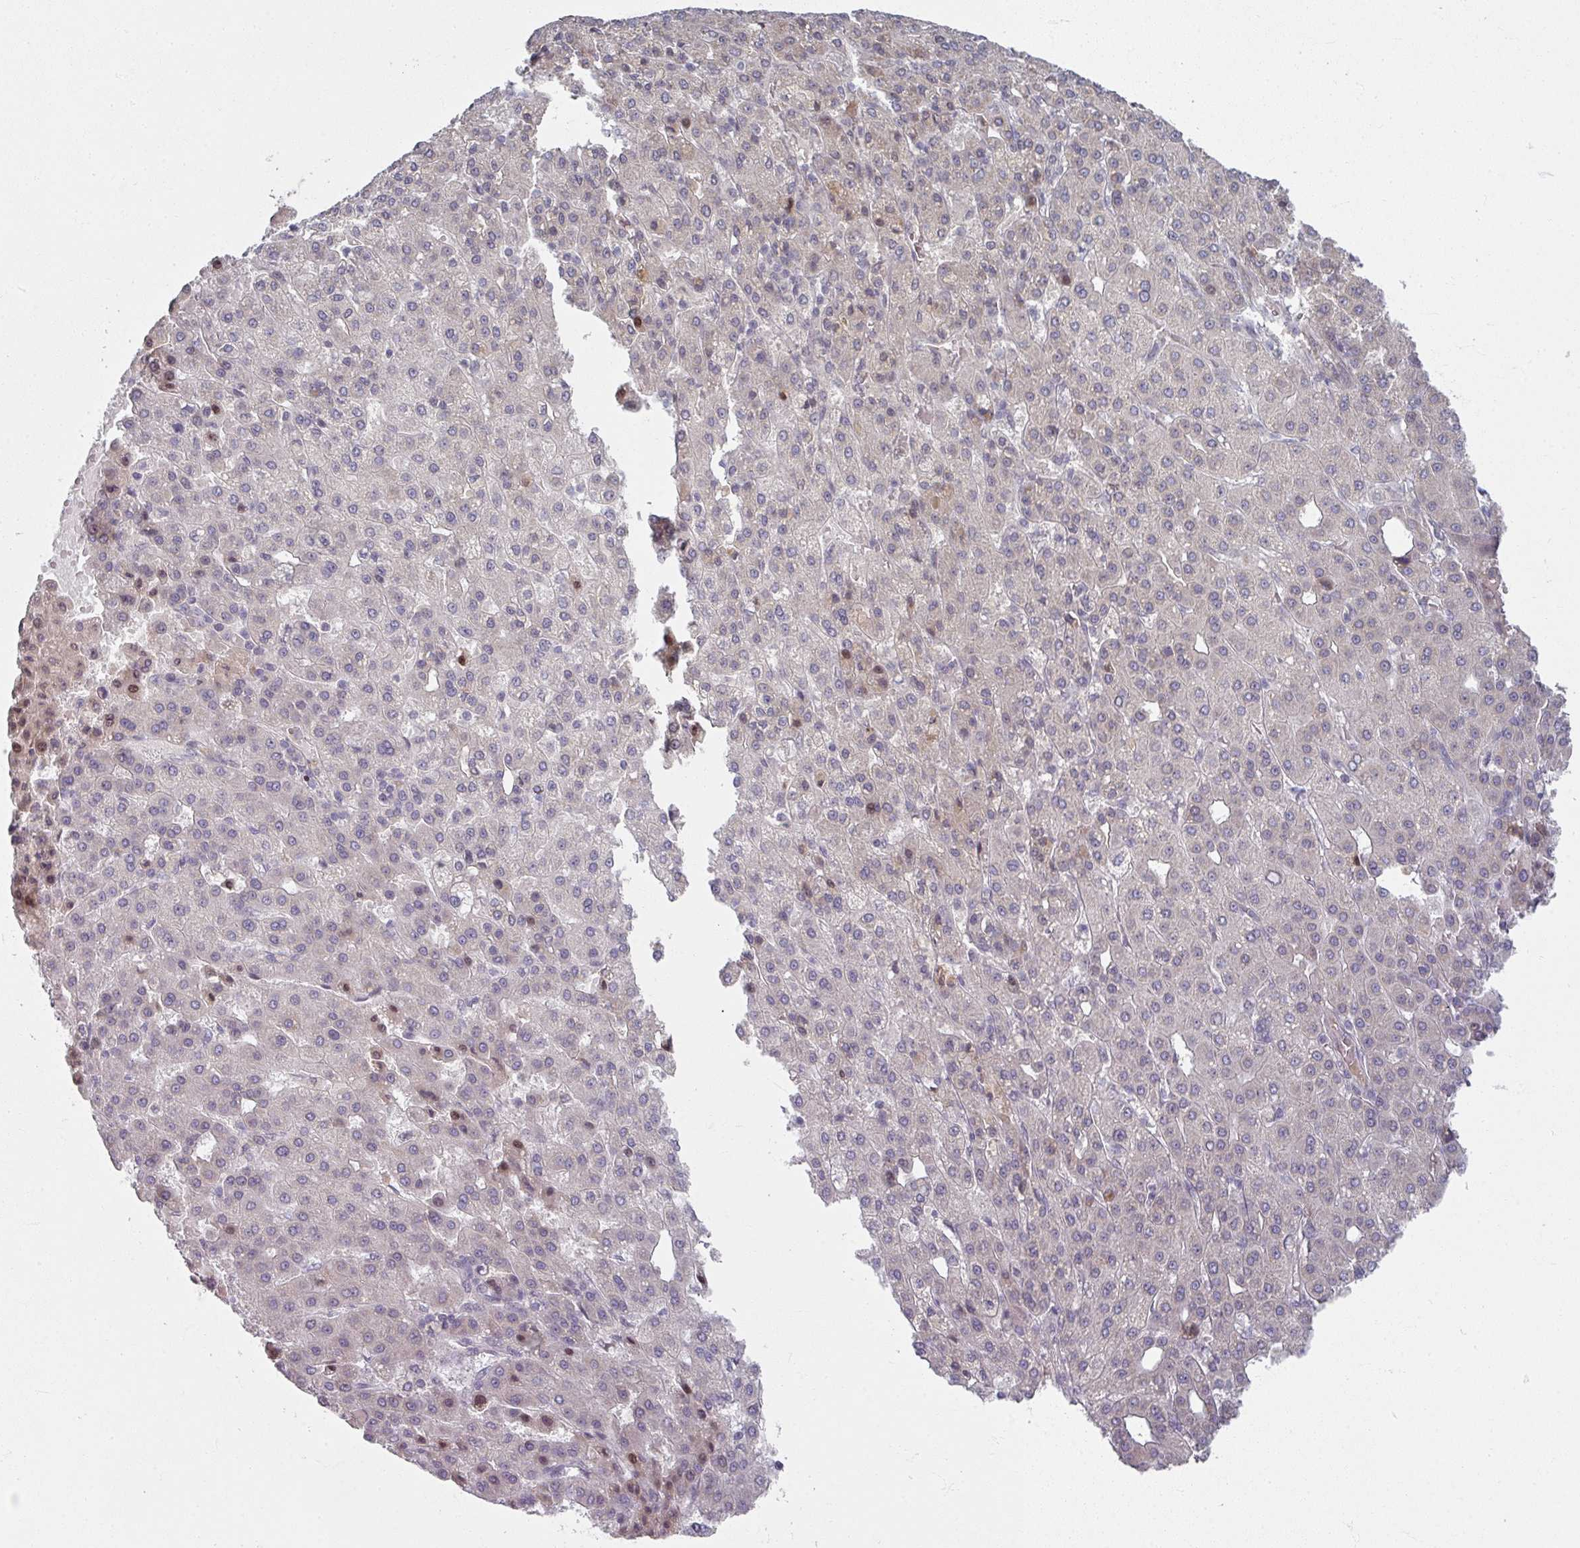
{"staining": {"intensity": "negative", "quantity": "none", "location": "none"}, "tissue": "liver cancer", "cell_type": "Tumor cells", "image_type": "cancer", "snomed": [{"axis": "morphology", "description": "Carcinoma, Hepatocellular, NOS"}, {"axis": "topography", "description": "Liver"}], "caption": "Micrograph shows no protein staining in tumor cells of hepatocellular carcinoma (liver) tissue.", "gene": "KLC3", "patient": {"sex": "male", "age": 65}}